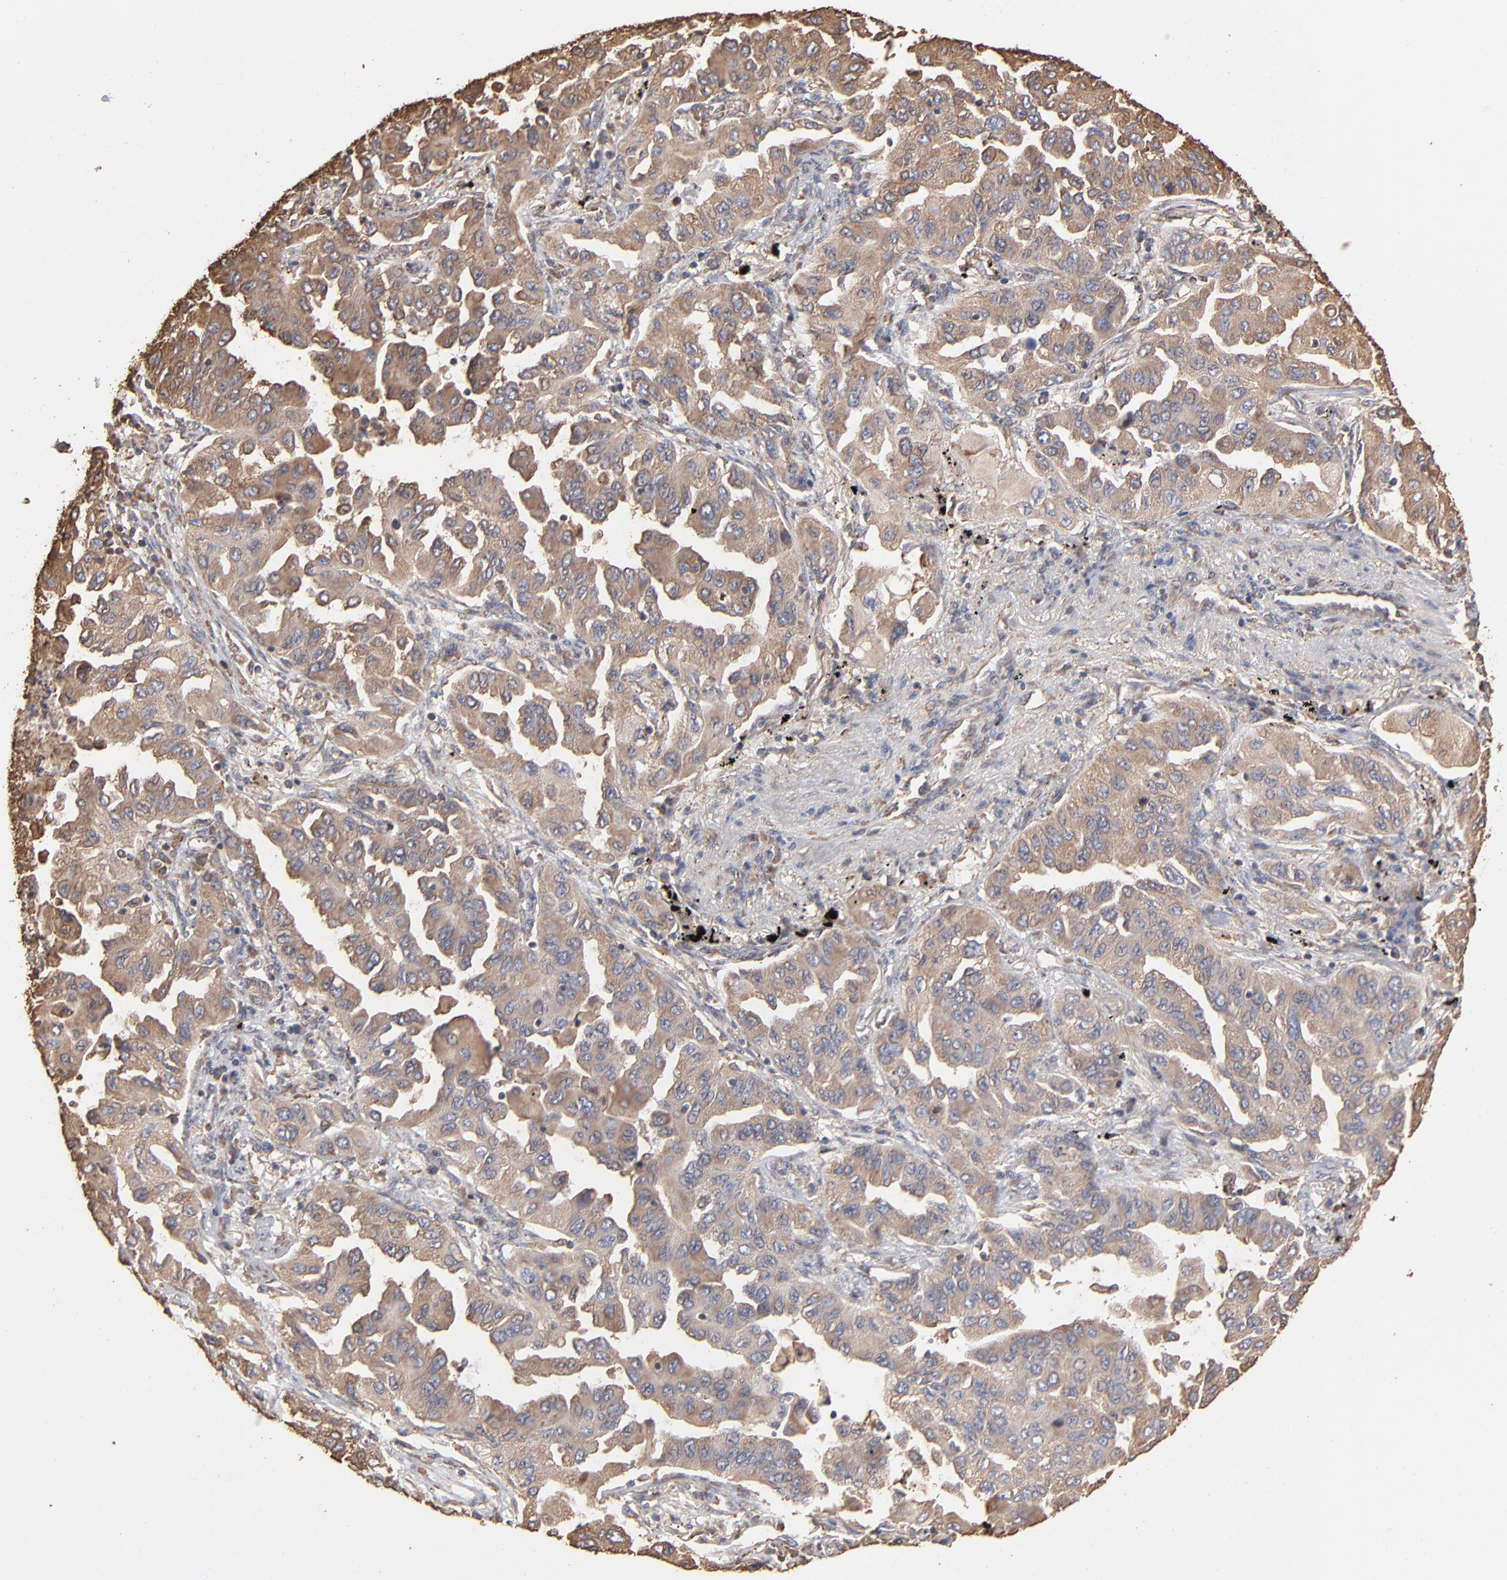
{"staining": {"intensity": "weak", "quantity": ">75%", "location": "cytoplasmic/membranous"}, "tissue": "lung cancer", "cell_type": "Tumor cells", "image_type": "cancer", "snomed": [{"axis": "morphology", "description": "Adenocarcinoma, NOS"}, {"axis": "topography", "description": "Lung"}], "caption": "Lung cancer was stained to show a protein in brown. There is low levels of weak cytoplasmic/membranous positivity in about >75% of tumor cells. The staining is performed using DAB brown chromogen to label protein expression. The nuclei are counter-stained blue using hematoxylin.", "gene": "PDIA3", "patient": {"sex": "female", "age": 65}}